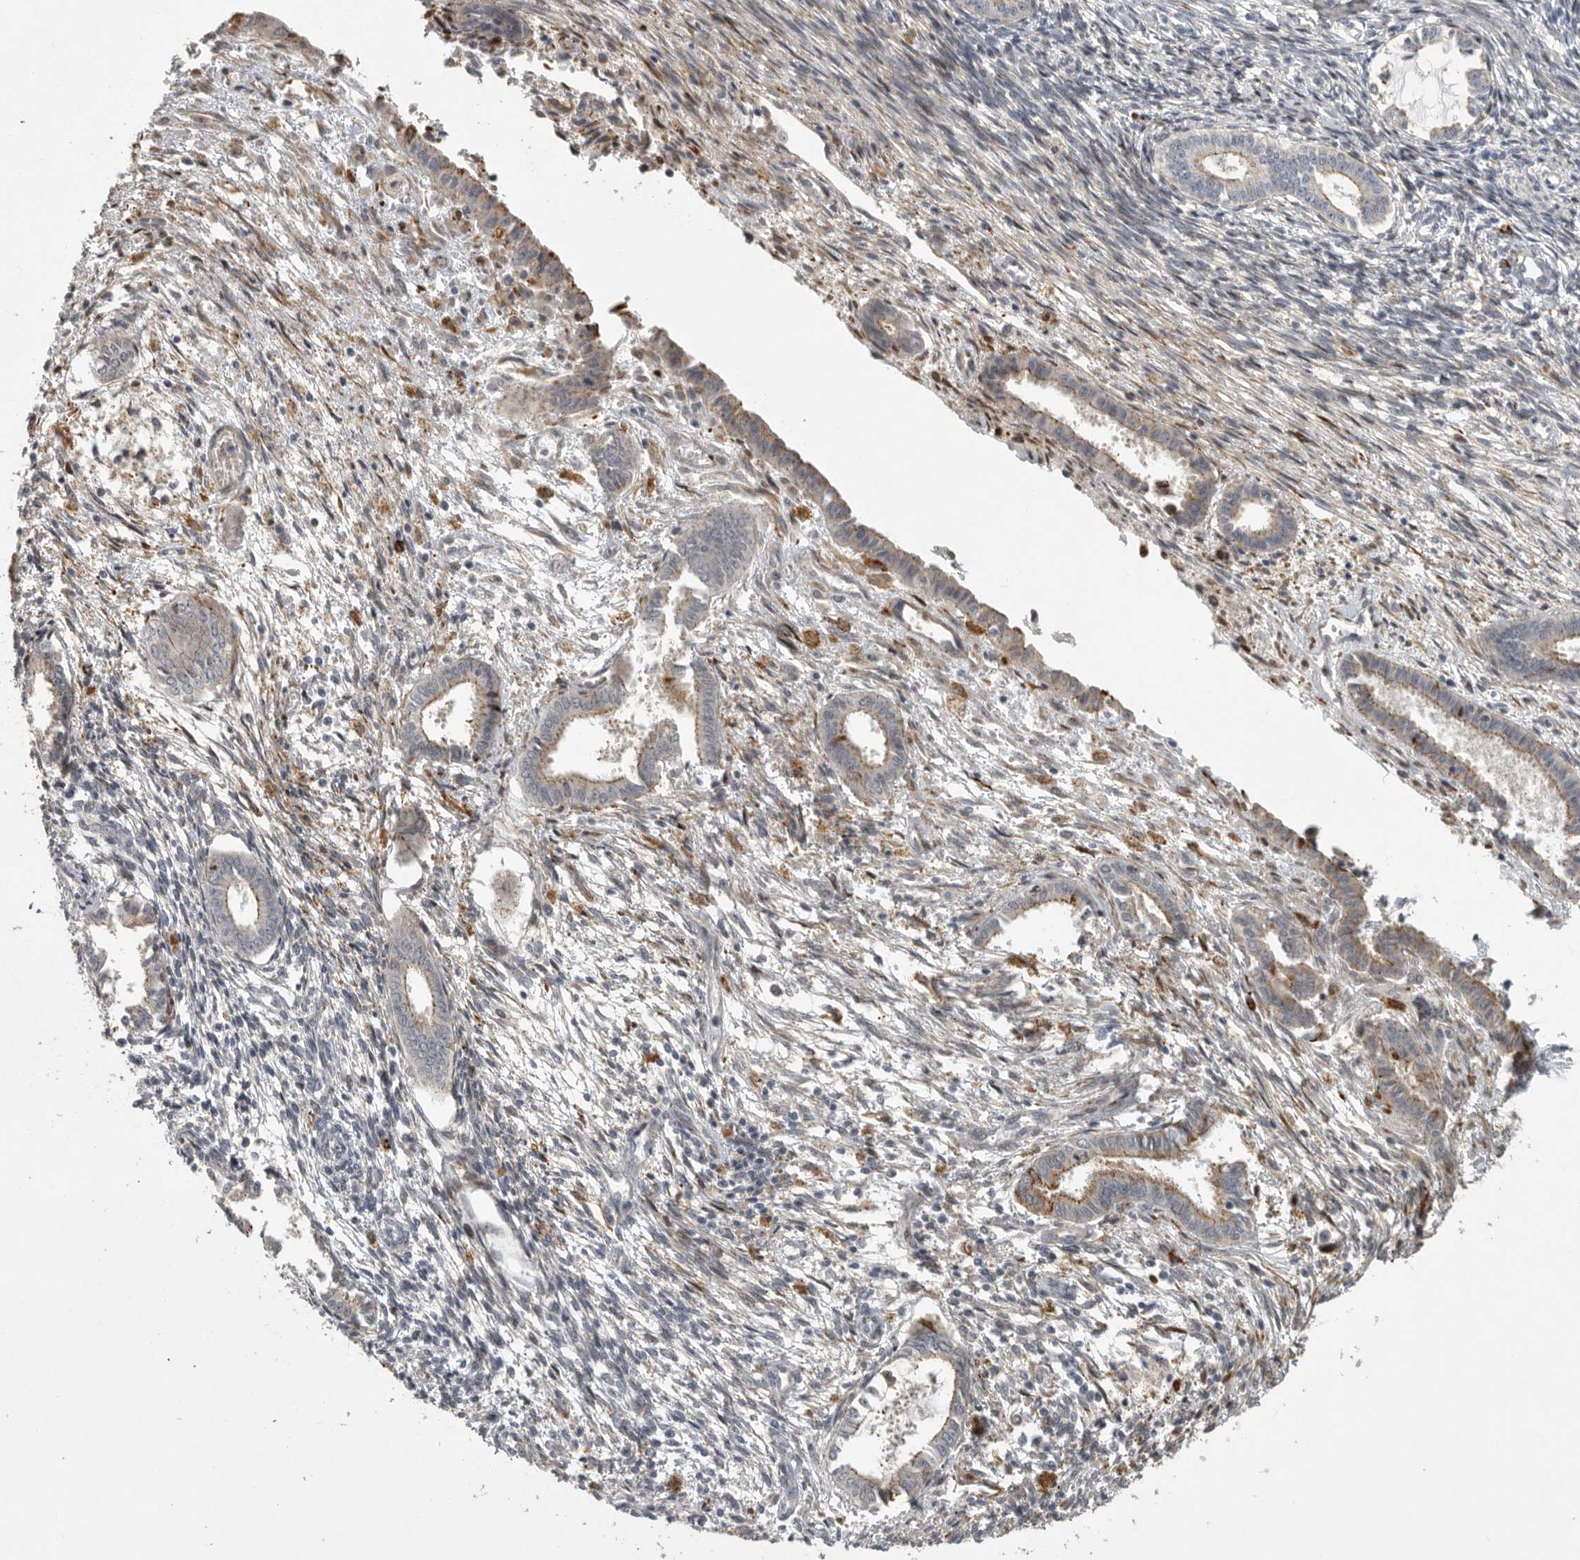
{"staining": {"intensity": "negative", "quantity": "none", "location": "none"}, "tissue": "endometrium", "cell_type": "Cells in endometrial stroma", "image_type": "normal", "snomed": [{"axis": "morphology", "description": "Normal tissue, NOS"}, {"axis": "topography", "description": "Endometrium"}], "caption": "Immunohistochemical staining of unremarkable human endometrium demonstrates no significant positivity in cells in endometrial stroma. (DAB IHC visualized using brightfield microscopy, high magnification).", "gene": "MPDZ", "patient": {"sex": "female", "age": 56}}